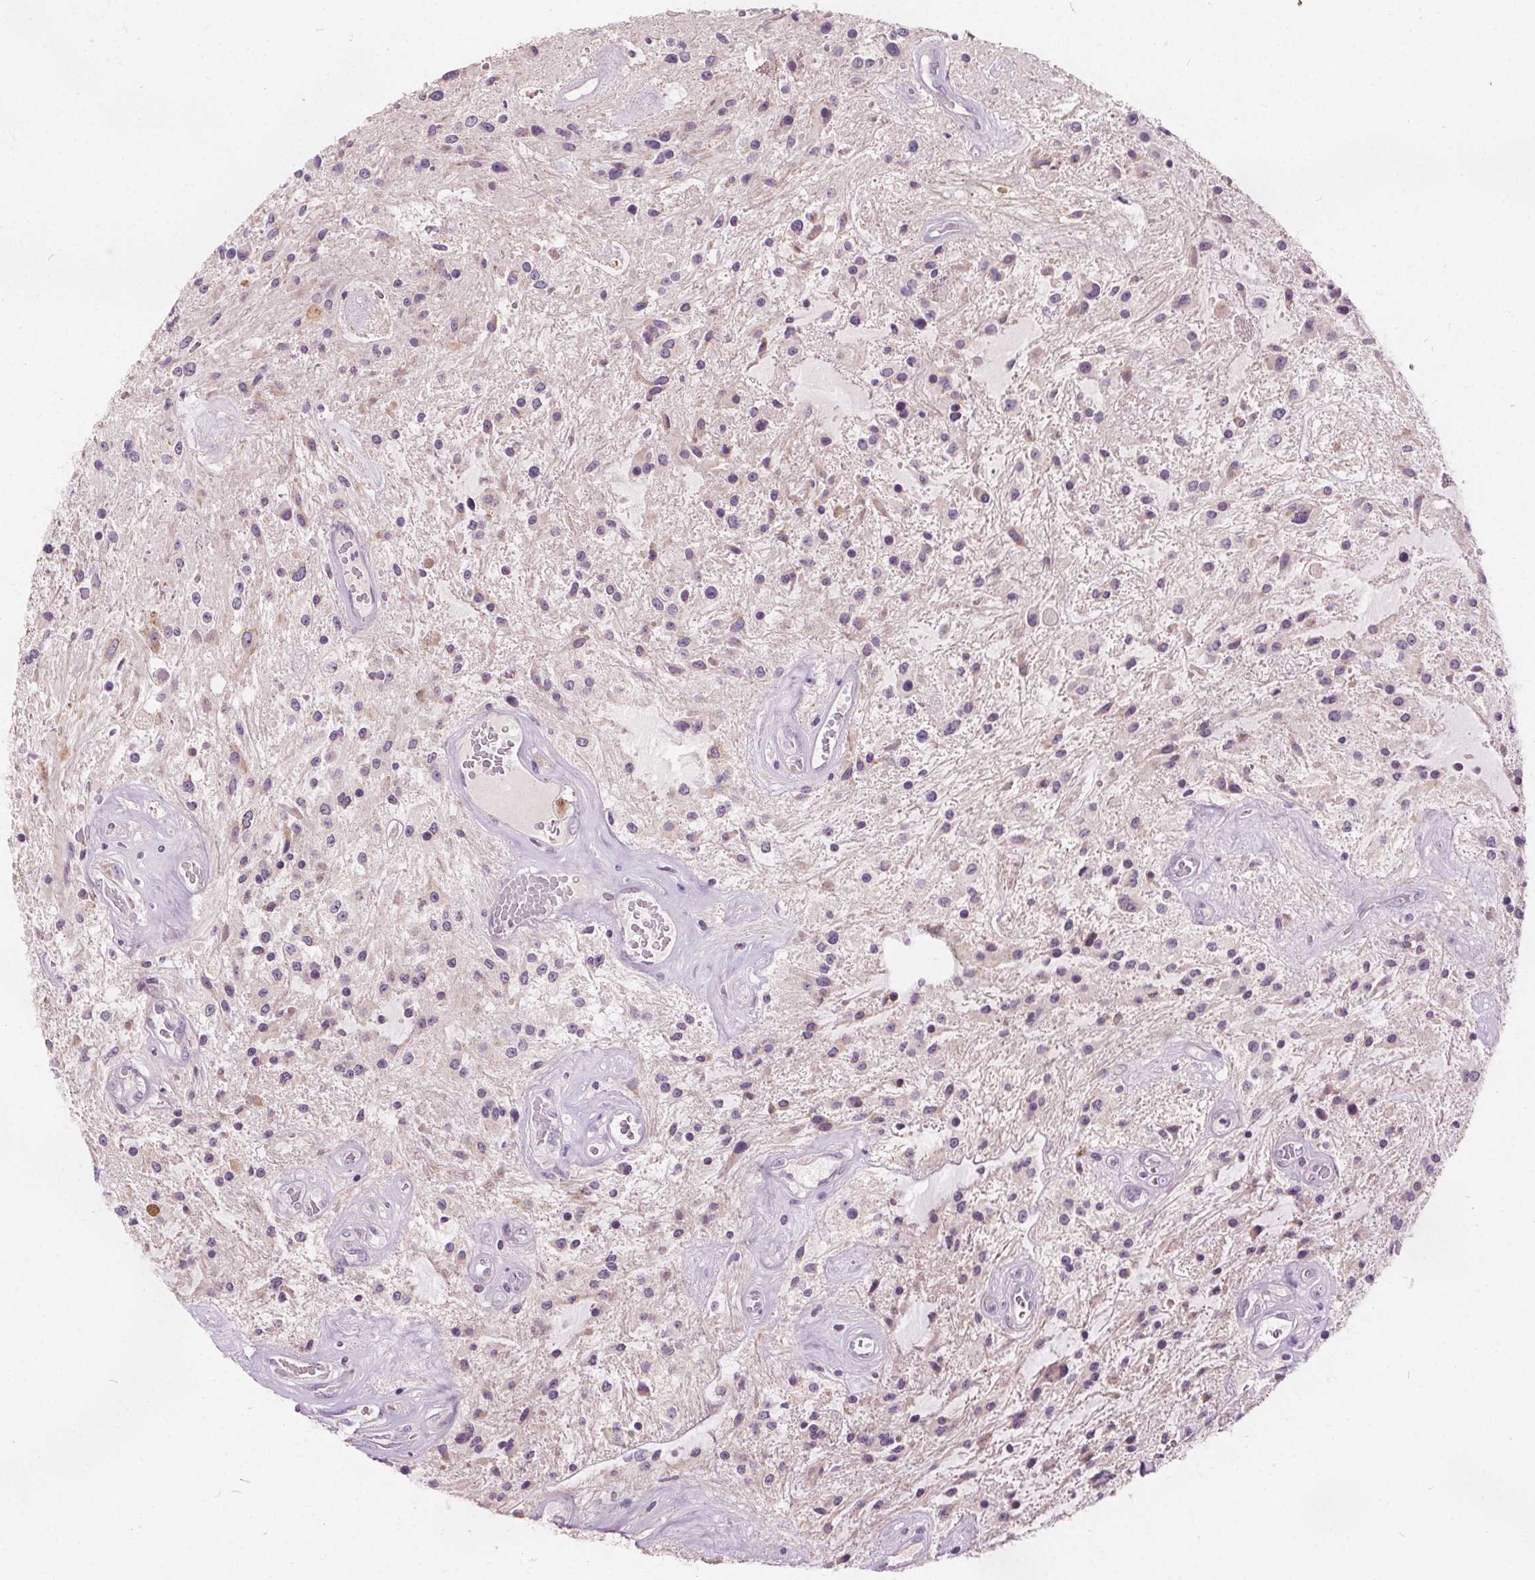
{"staining": {"intensity": "negative", "quantity": "none", "location": "none"}, "tissue": "glioma", "cell_type": "Tumor cells", "image_type": "cancer", "snomed": [{"axis": "morphology", "description": "Glioma, malignant, Low grade"}, {"axis": "topography", "description": "Cerebellum"}], "caption": "The immunohistochemistry (IHC) image has no significant positivity in tumor cells of malignant glioma (low-grade) tissue.", "gene": "ACOX2", "patient": {"sex": "female", "age": 14}}